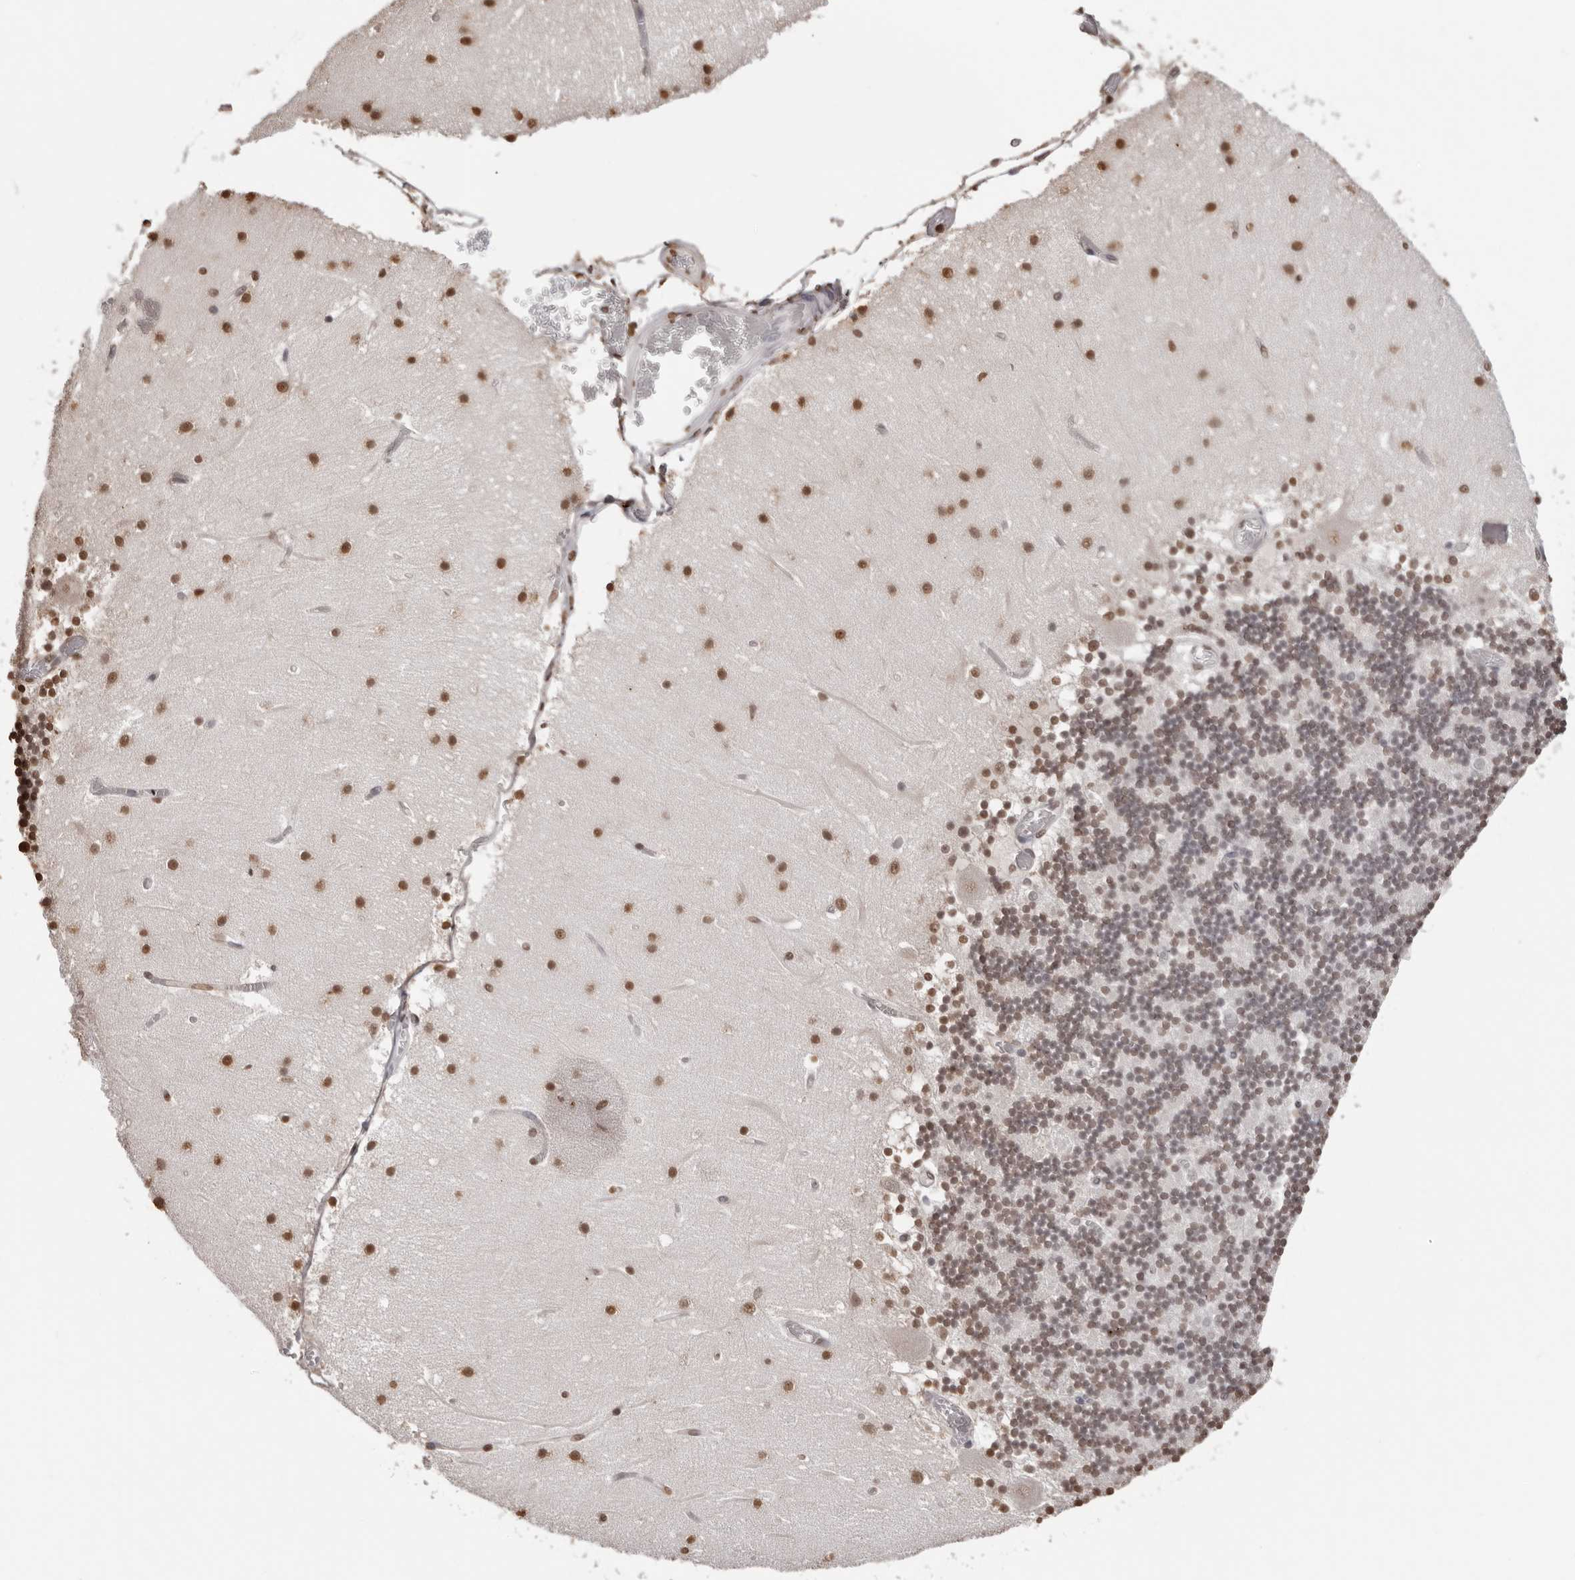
{"staining": {"intensity": "moderate", "quantity": ">75%", "location": "nuclear"}, "tissue": "cerebellum", "cell_type": "Cells in granular layer", "image_type": "normal", "snomed": [{"axis": "morphology", "description": "Normal tissue, NOS"}, {"axis": "topography", "description": "Cerebellum"}], "caption": "Immunohistochemical staining of normal cerebellum reveals >75% levels of moderate nuclear protein positivity in about >75% of cells in granular layer.", "gene": "OLIG3", "patient": {"sex": "female", "age": 28}}